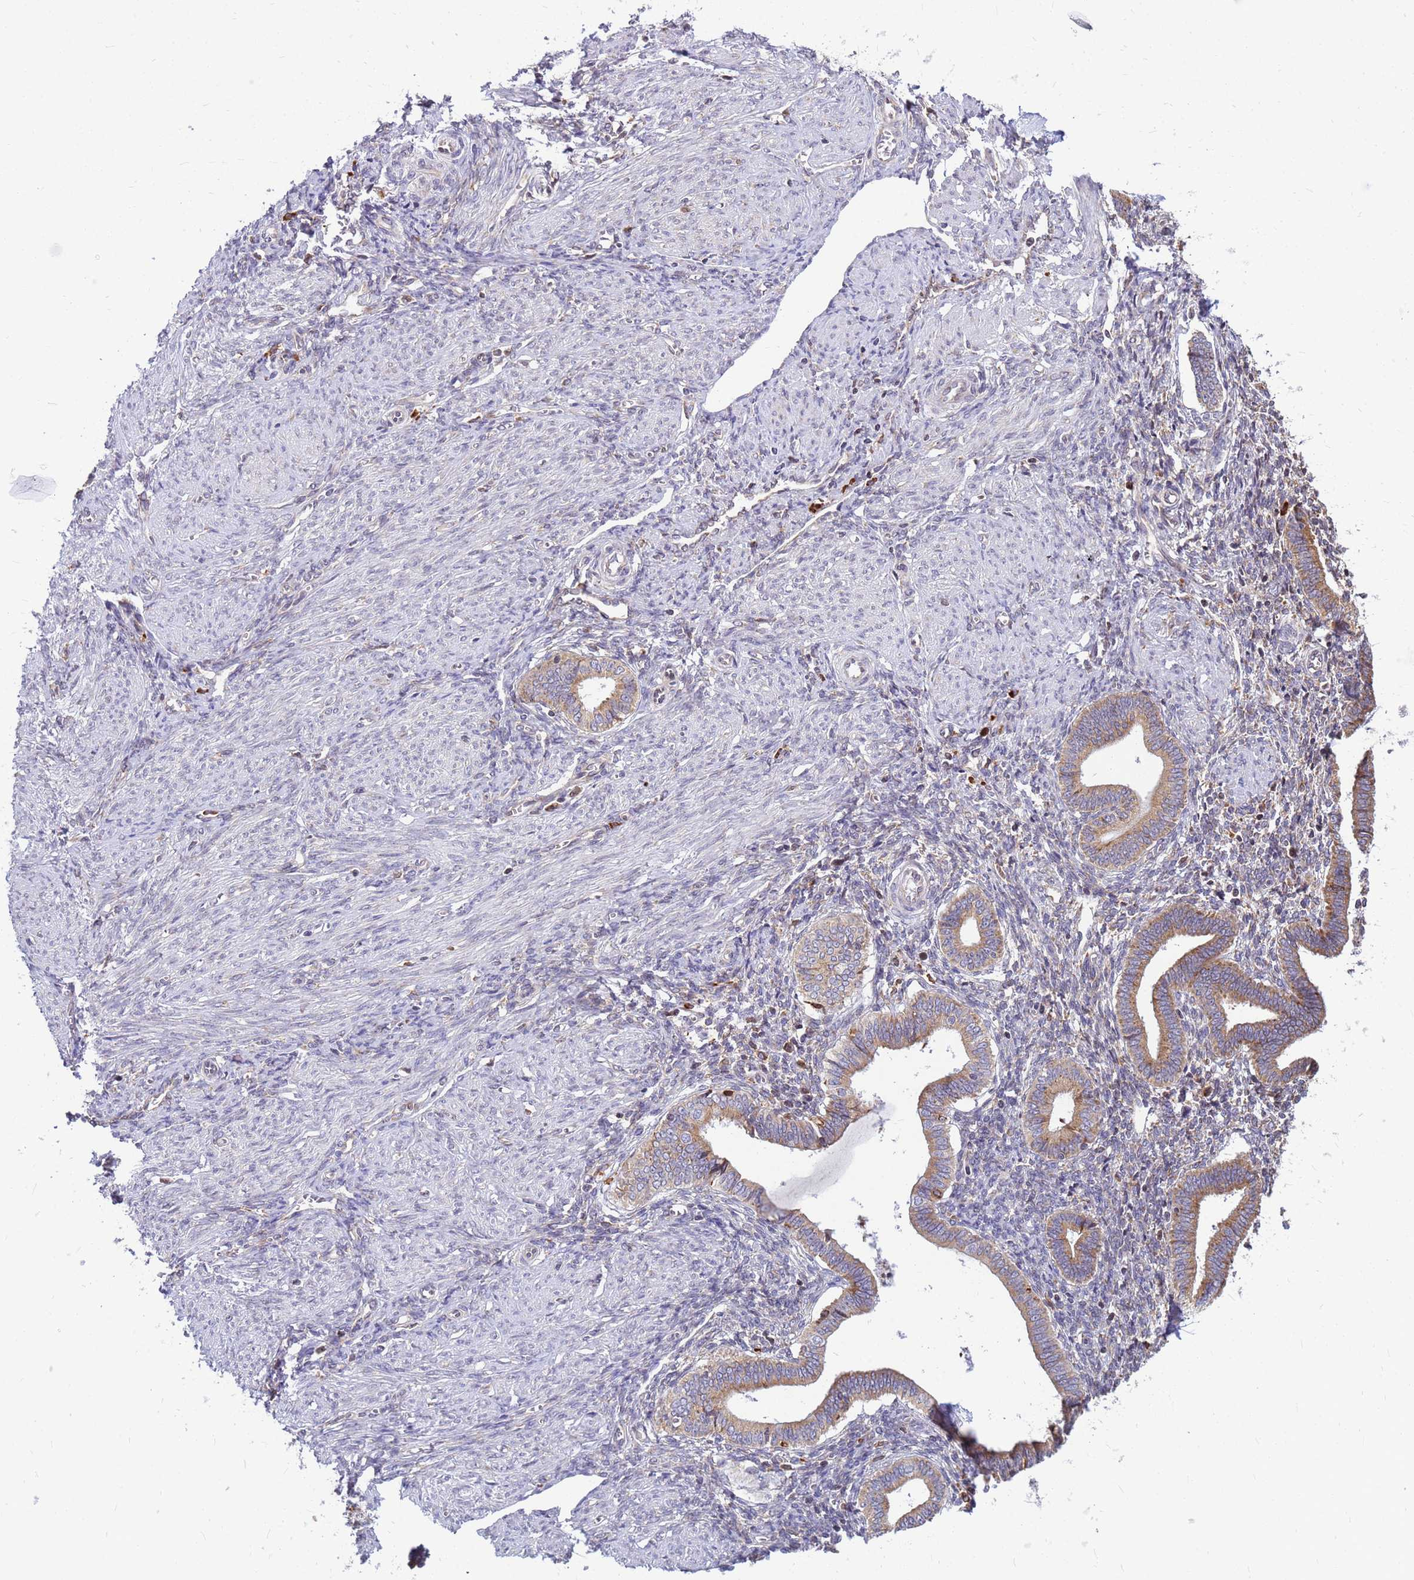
{"staining": {"intensity": "negative", "quantity": "none", "location": "none"}, "tissue": "endometrium", "cell_type": "Cells in endometrial stroma", "image_type": "normal", "snomed": [{"axis": "morphology", "description": "Normal tissue, NOS"}, {"axis": "topography", "description": "Endometrium"}], "caption": "DAB (3,3'-diaminobenzidine) immunohistochemical staining of normal human endometrium demonstrates no significant positivity in cells in endometrial stroma. (Brightfield microscopy of DAB (3,3'-diaminobenzidine) immunohistochemistry (IHC) at high magnification).", "gene": "SSR4", "patient": {"sex": "female", "age": 44}}